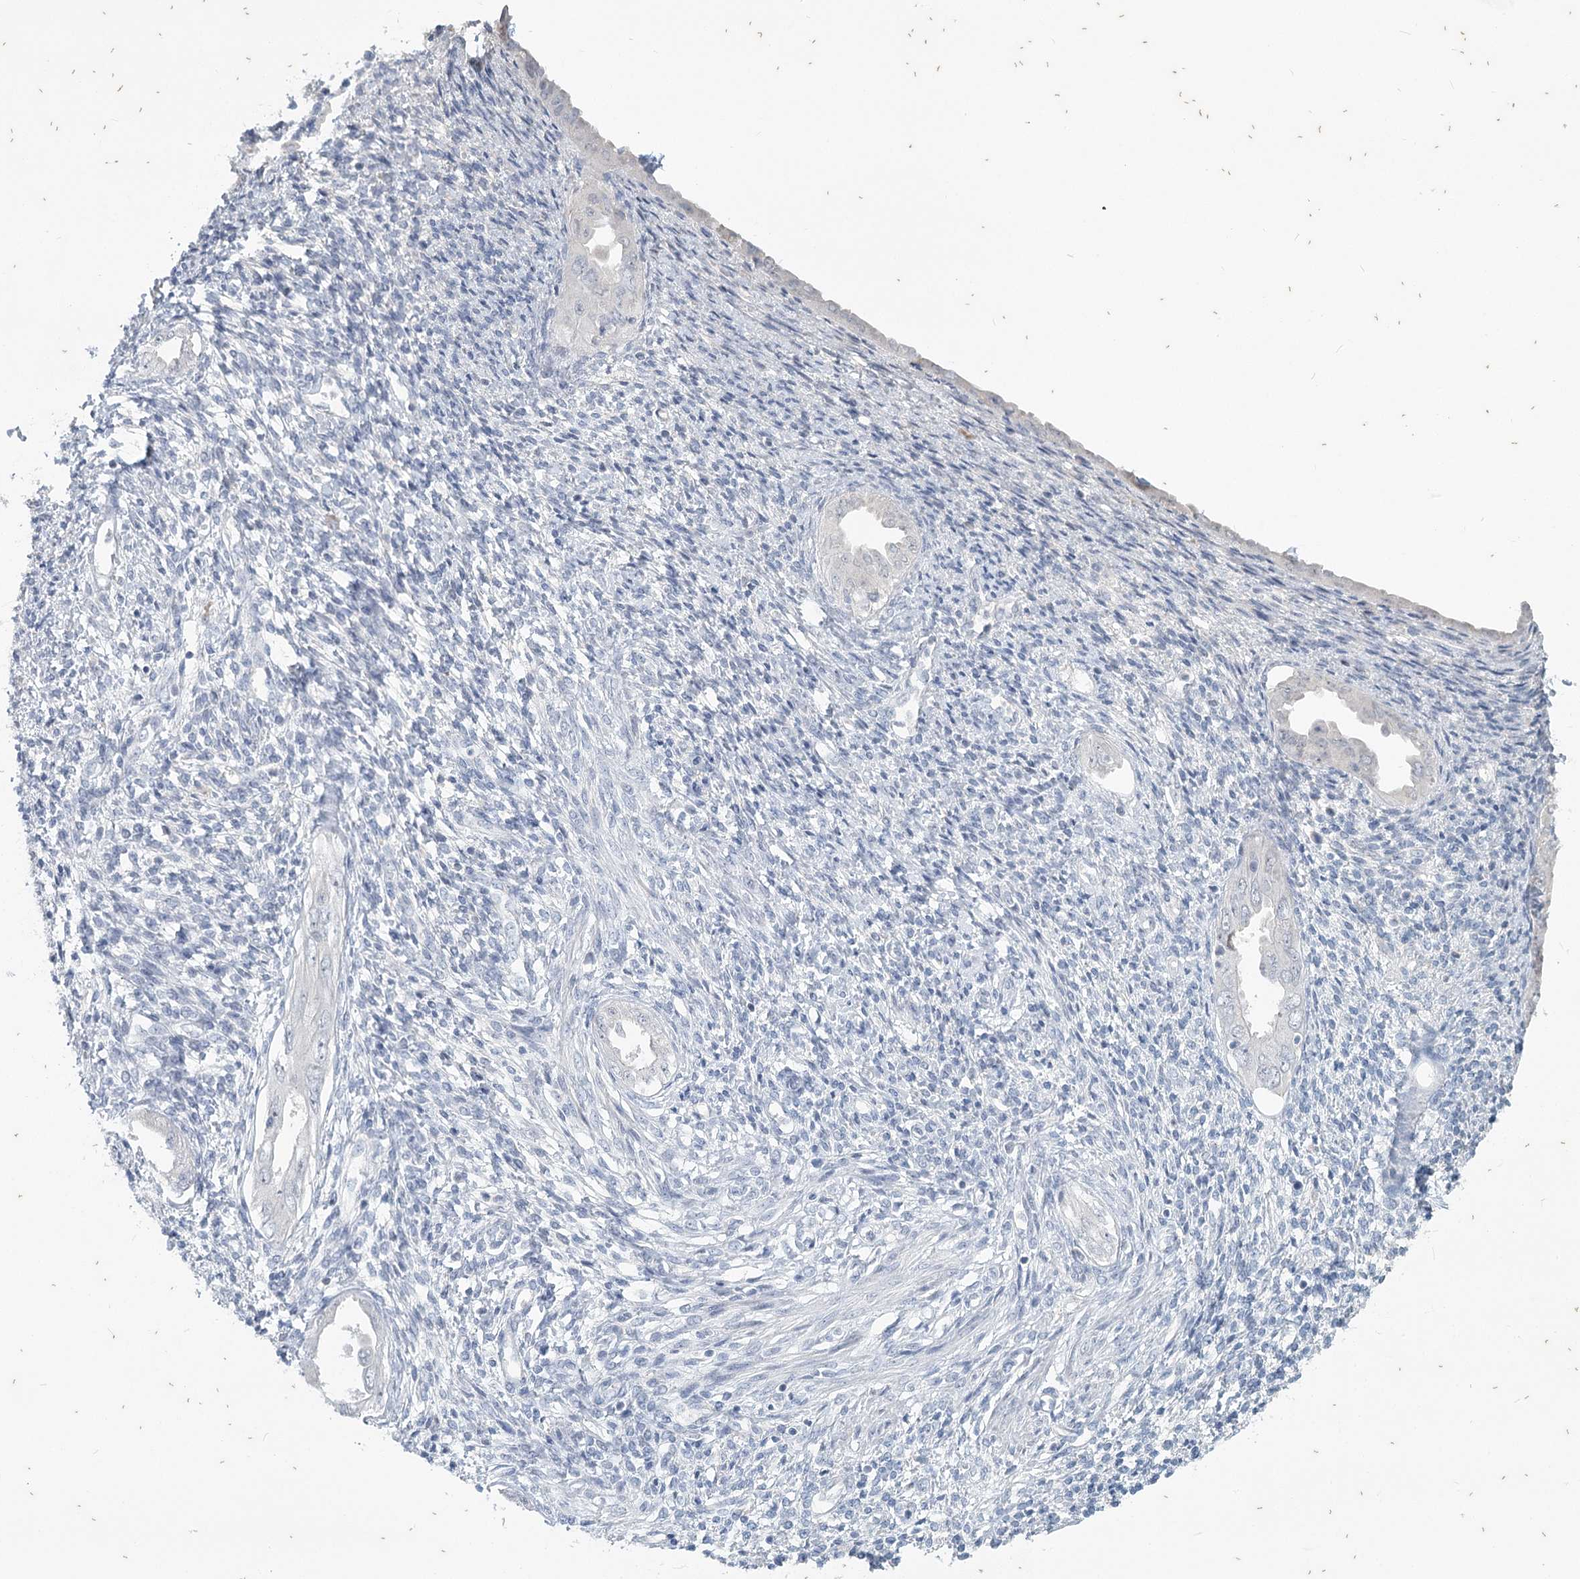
{"staining": {"intensity": "negative", "quantity": "none", "location": "none"}, "tissue": "endometrium", "cell_type": "Cells in endometrial stroma", "image_type": "normal", "snomed": [{"axis": "morphology", "description": "Normal tissue, NOS"}, {"axis": "topography", "description": "Endometrium"}], "caption": "An immunohistochemistry (IHC) photomicrograph of normal endometrium is shown. There is no staining in cells in endometrial stroma of endometrium.", "gene": "SLC9A3", "patient": {"sex": "female", "age": 66}}